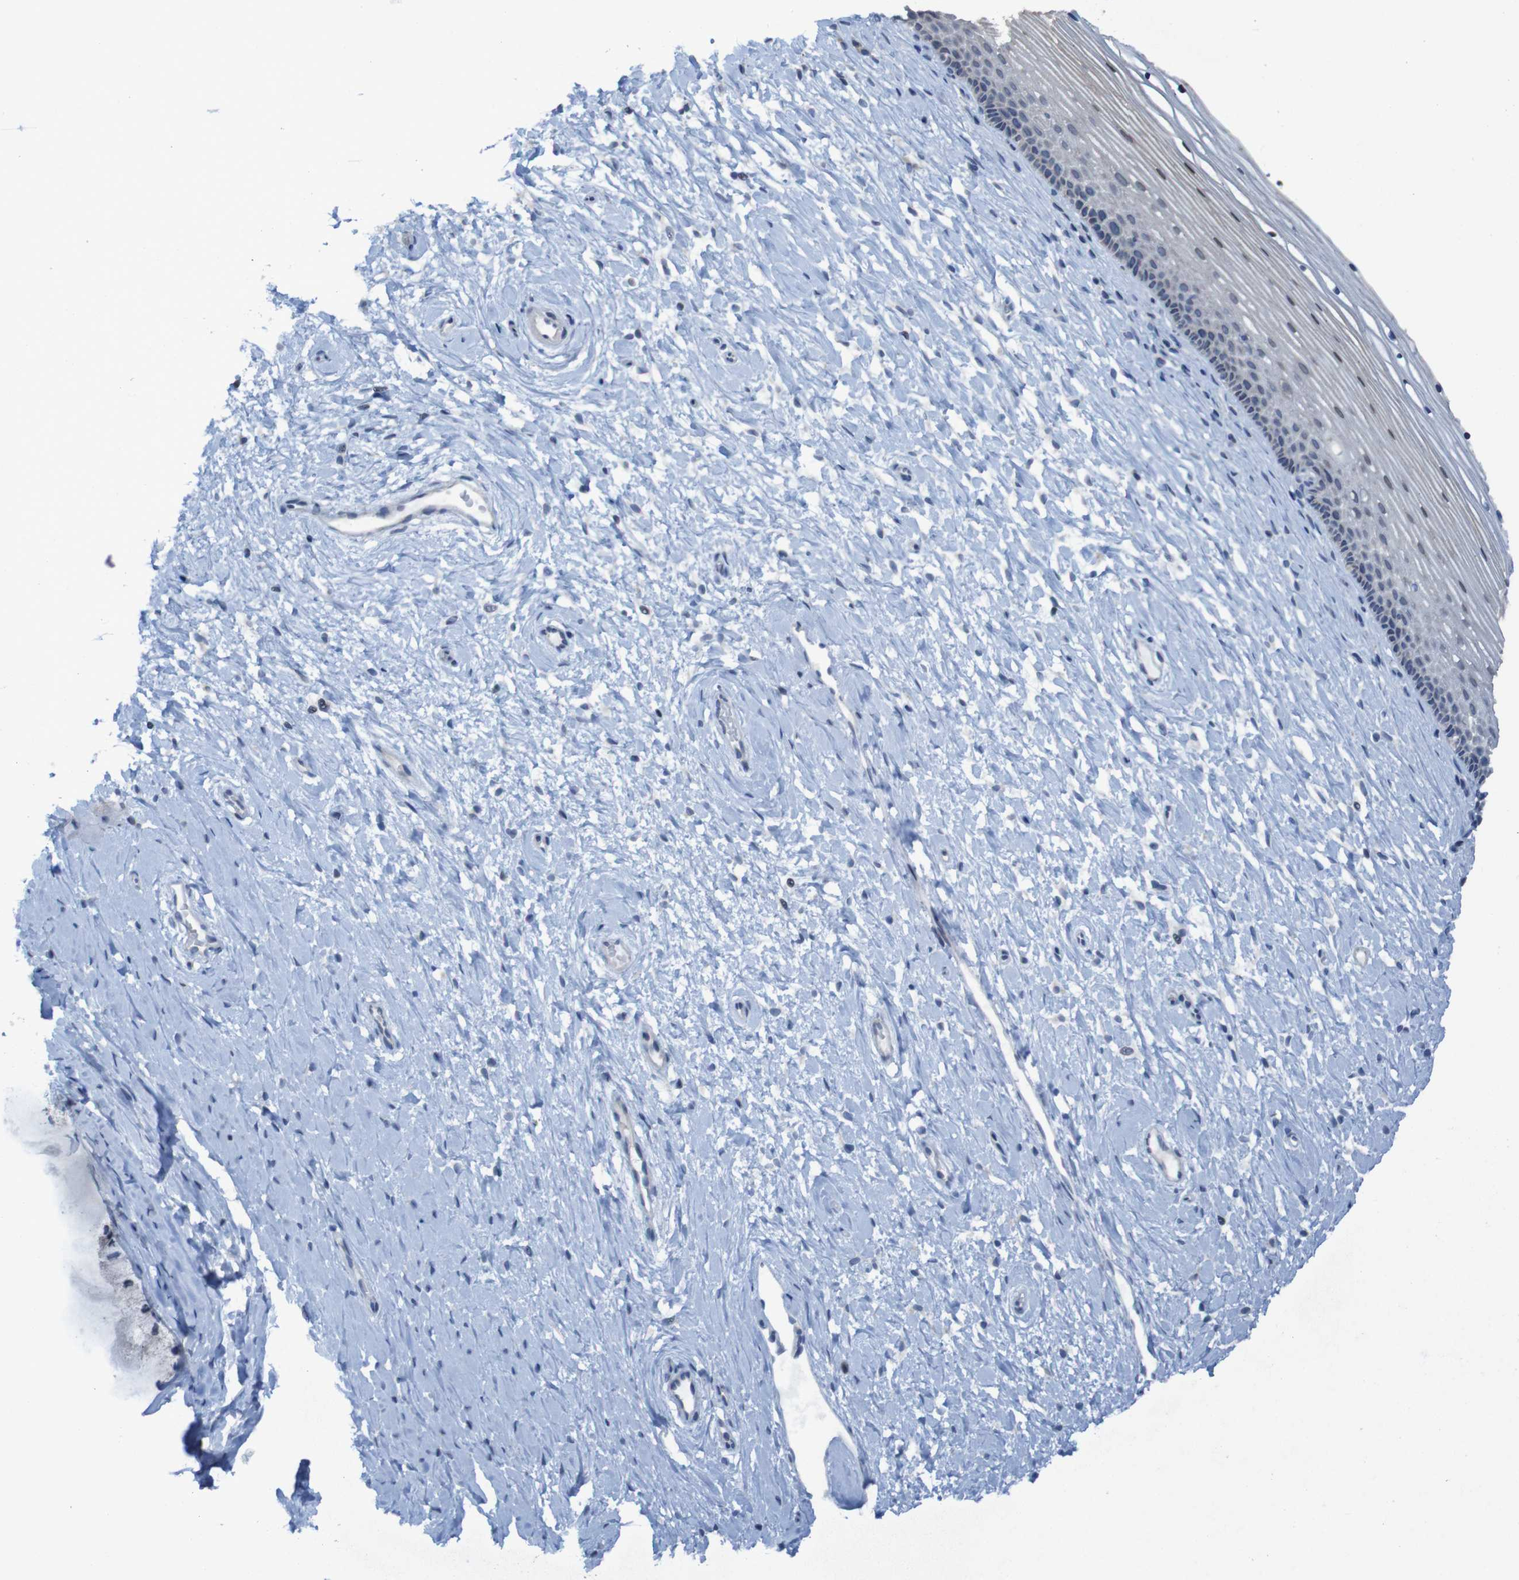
{"staining": {"intensity": "negative", "quantity": "none", "location": "none"}, "tissue": "cervix", "cell_type": "Glandular cells", "image_type": "normal", "snomed": [{"axis": "morphology", "description": "Normal tissue, NOS"}, {"axis": "topography", "description": "Cervix"}], "caption": "Protein analysis of benign cervix demonstrates no significant staining in glandular cells. Brightfield microscopy of IHC stained with DAB (3,3'-diaminobenzidine) (brown) and hematoxylin (blue), captured at high magnification.", "gene": "CLDN18", "patient": {"sex": "female", "age": 39}}